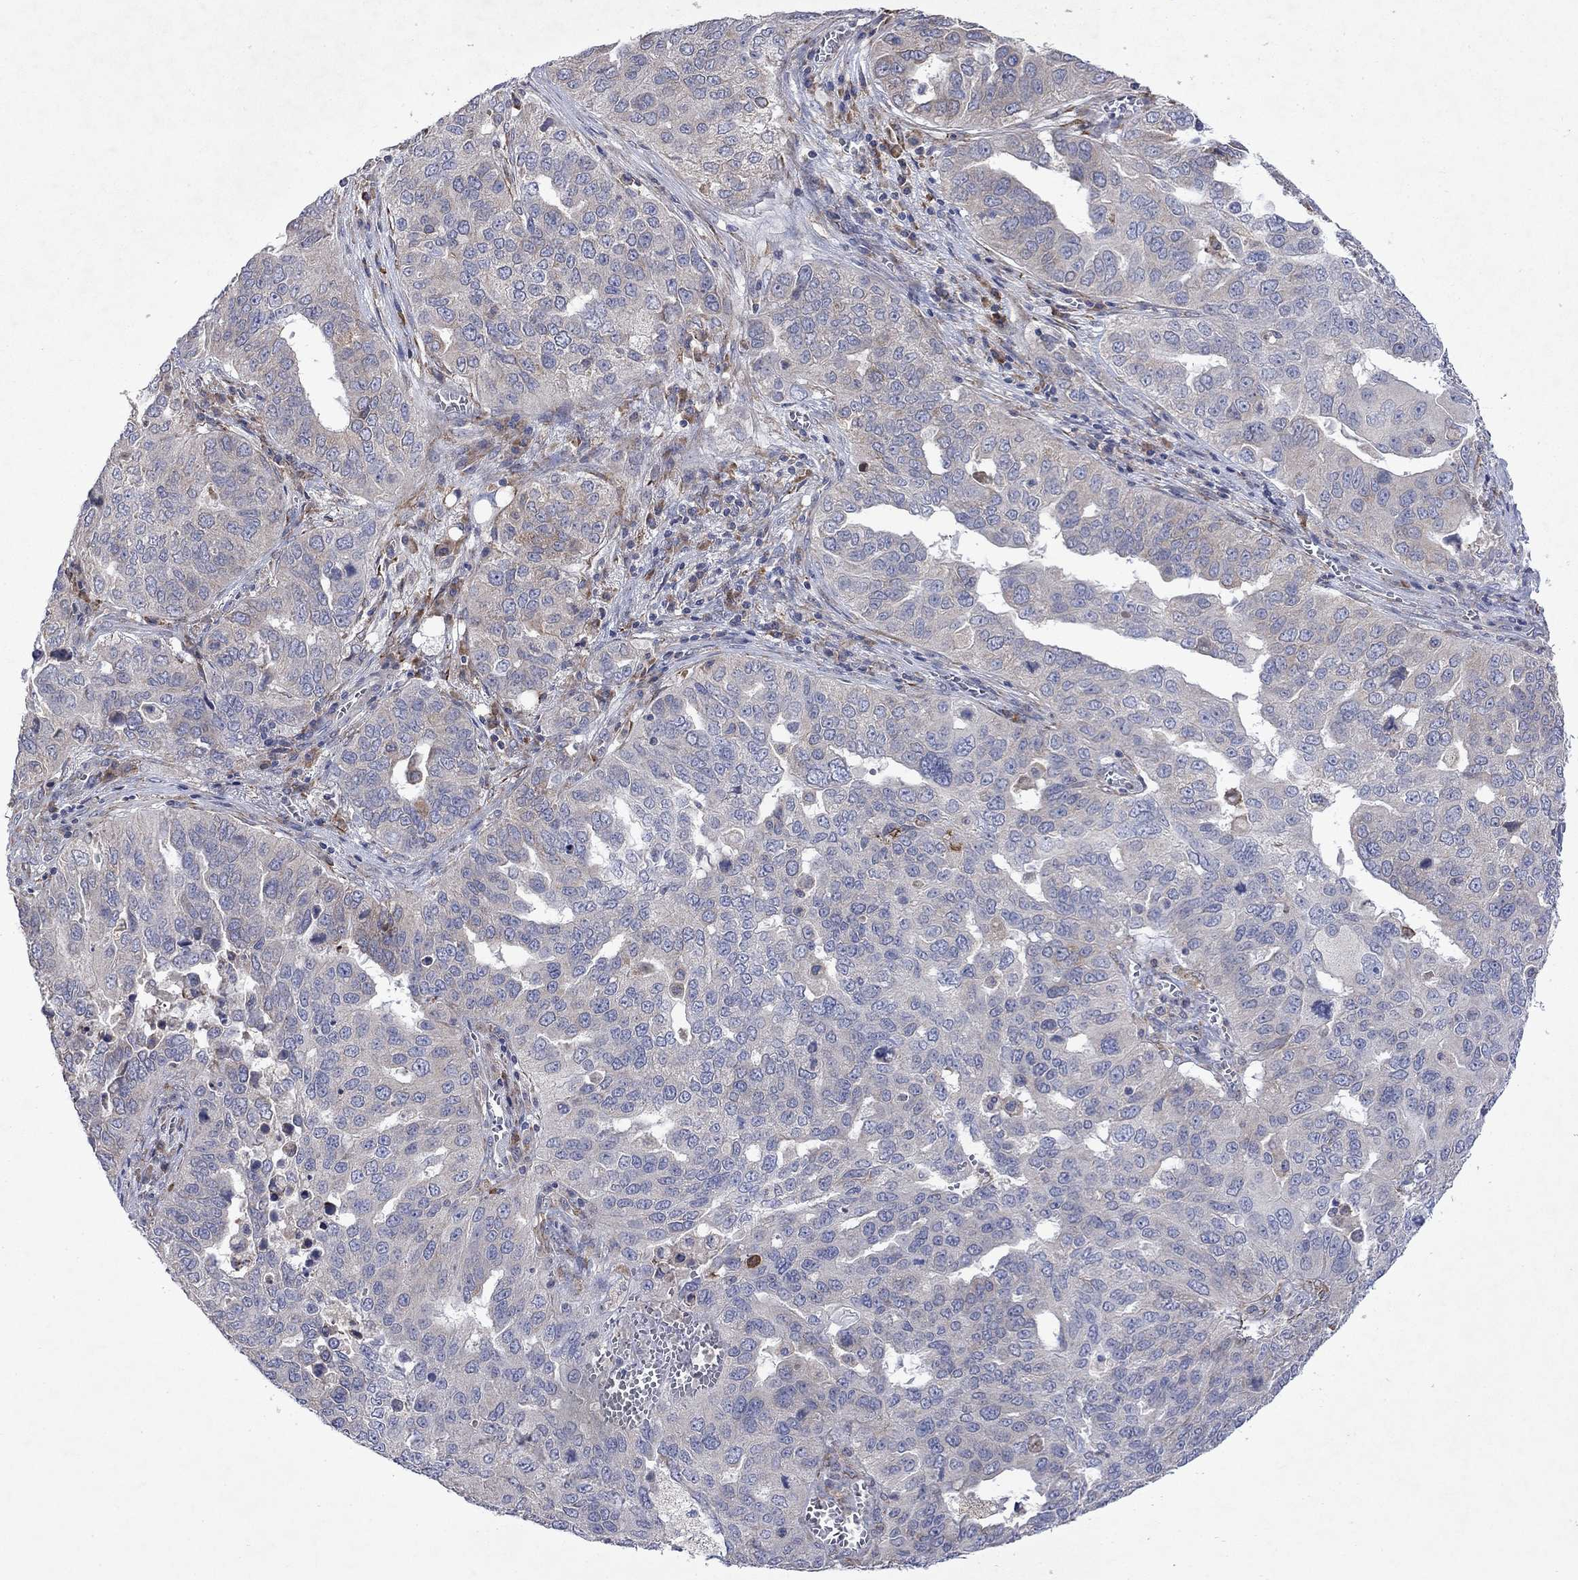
{"staining": {"intensity": "weak", "quantity": "<25%", "location": "cytoplasmic/membranous"}, "tissue": "ovarian cancer", "cell_type": "Tumor cells", "image_type": "cancer", "snomed": [{"axis": "morphology", "description": "Carcinoma, endometroid"}, {"axis": "topography", "description": "Soft tissue"}, {"axis": "topography", "description": "Ovary"}], "caption": "The IHC photomicrograph has no significant expression in tumor cells of ovarian cancer (endometroid carcinoma) tissue.", "gene": "TMEM97", "patient": {"sex": "female", "age": 52}}